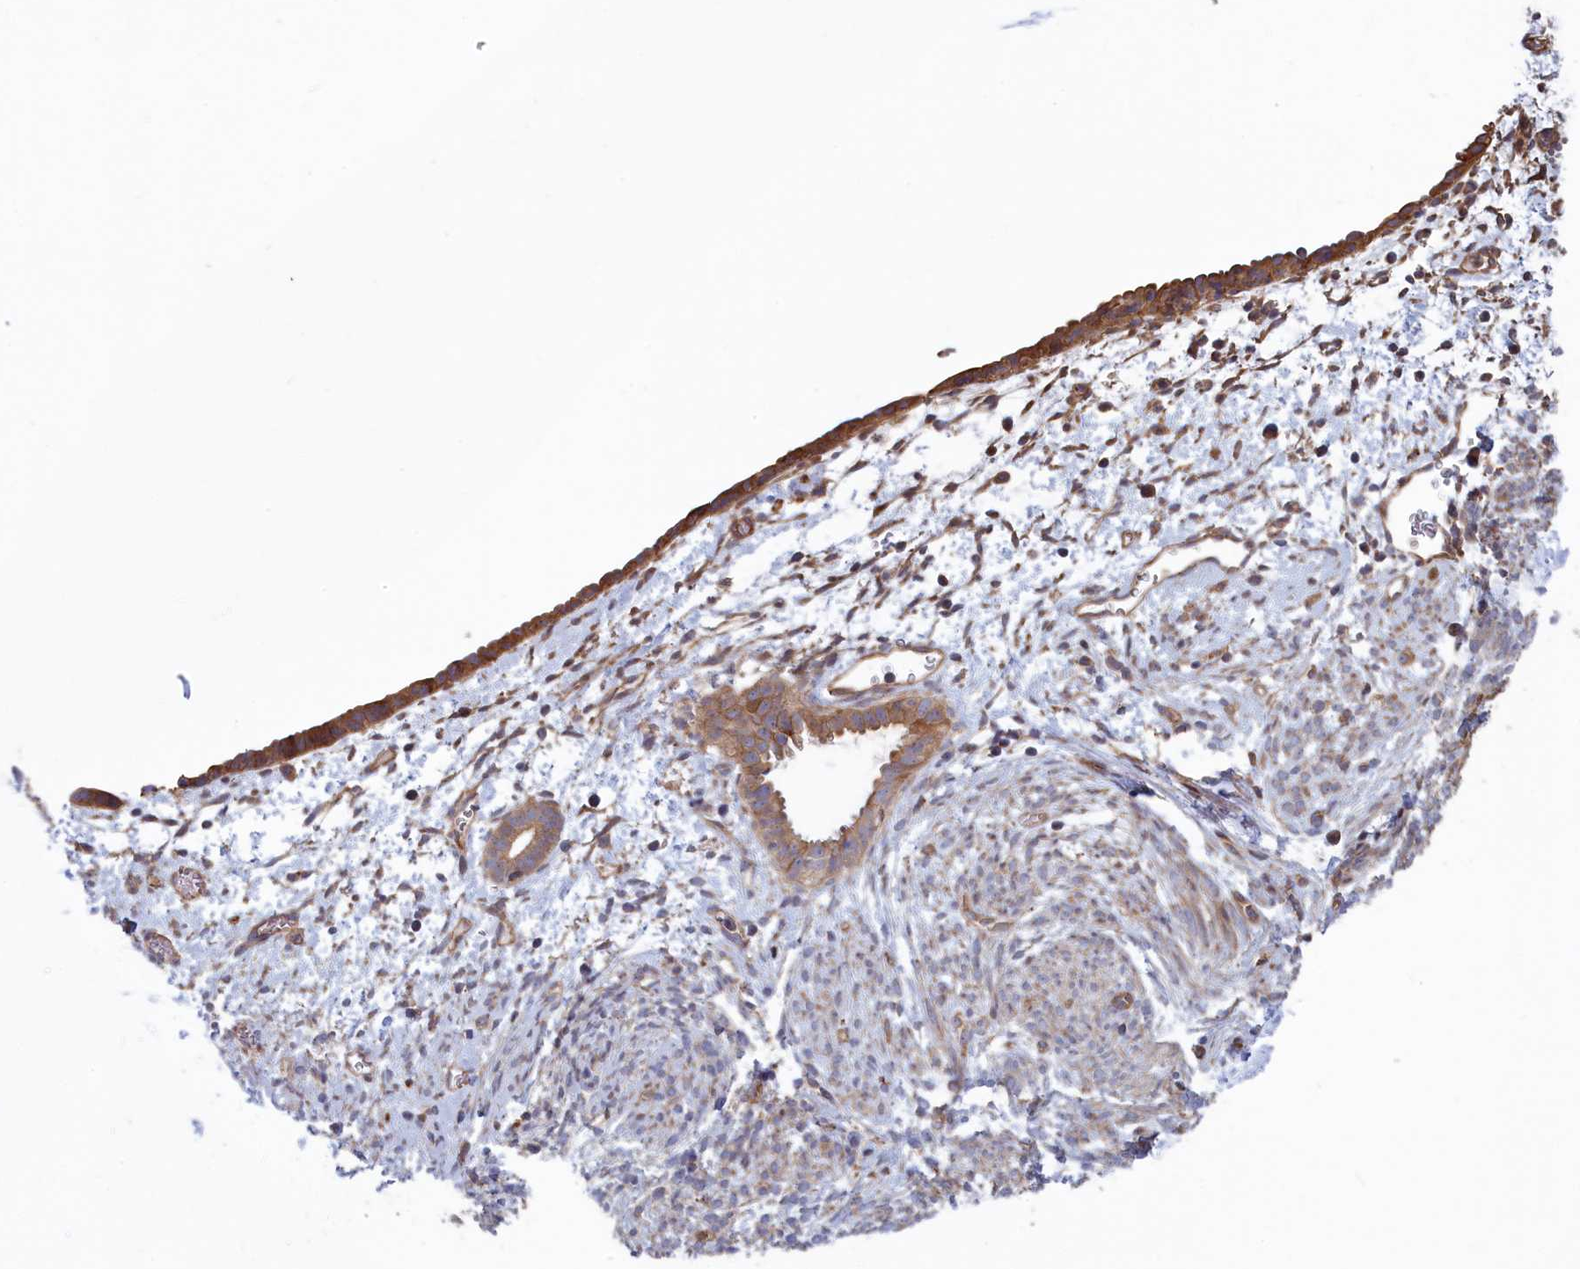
{"staining": {"intensity": "weak", "quantity": "25%-75%", "location": "cytoplasmic/membranous"}, "tissue": "endometrium", "cell_type": "Cells in endometrial stroma", "image_type": "normal", "snomed": [{"axis": "morphology", "description": "Normal tissue, NOS"}, {"axis": "morphology", "description": "Adenocarcinoma, NOS"}, {"axis": "topography", "description": "Endometrium"}], "caption": "Immunohistochemical staining of benign endometrium shows 25%-75% levels of weak cytoplasmic/membranous protein staining in approximately 25%-75% of cells in endometrial stroma.", "gene": "RILPL1", "patient": {"sex": "female", "age": 57}}